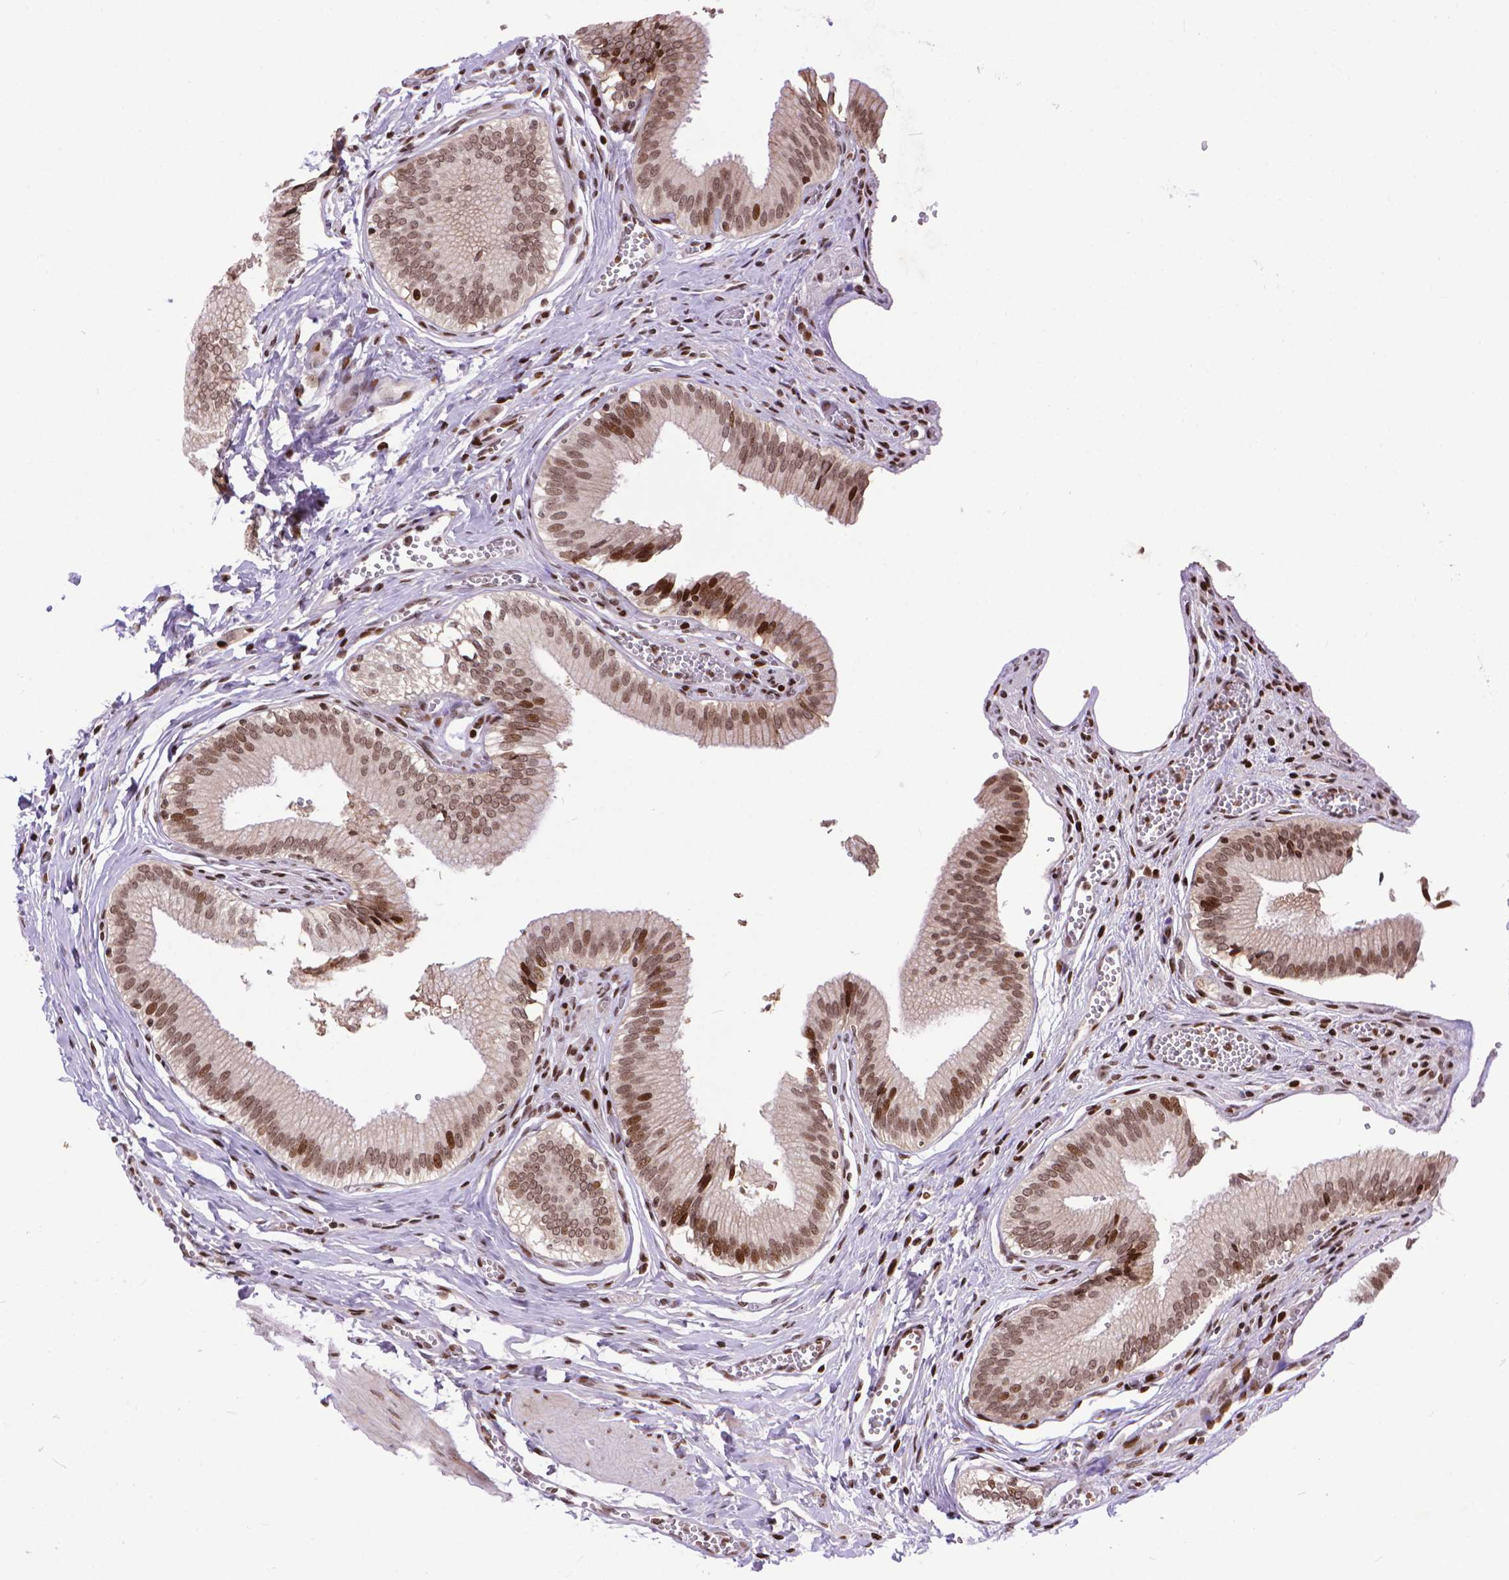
{"staining": {"intensity": "moderate", "quantity": ">75%", "location": "nuclear"}, "tissue": "gallbladder", "cell_type": "Glandular cells", "image_type": "normal", "snomed": [{"axis": "morphology", "description": "Normal tissue, NOS"}, {"axis": "topography", "description": "Gallbladder"}, {"axis": "topography", "description": "Peripheral nerve tissue"}], "caption": "This micrograph displays IHC staining of unremarkable human gallbladder, with medium moderate nuclear positivity in approximately >75% of glandular cells.", "gene": "AMER1", "patient": {"sex": "male", "age": 17}}